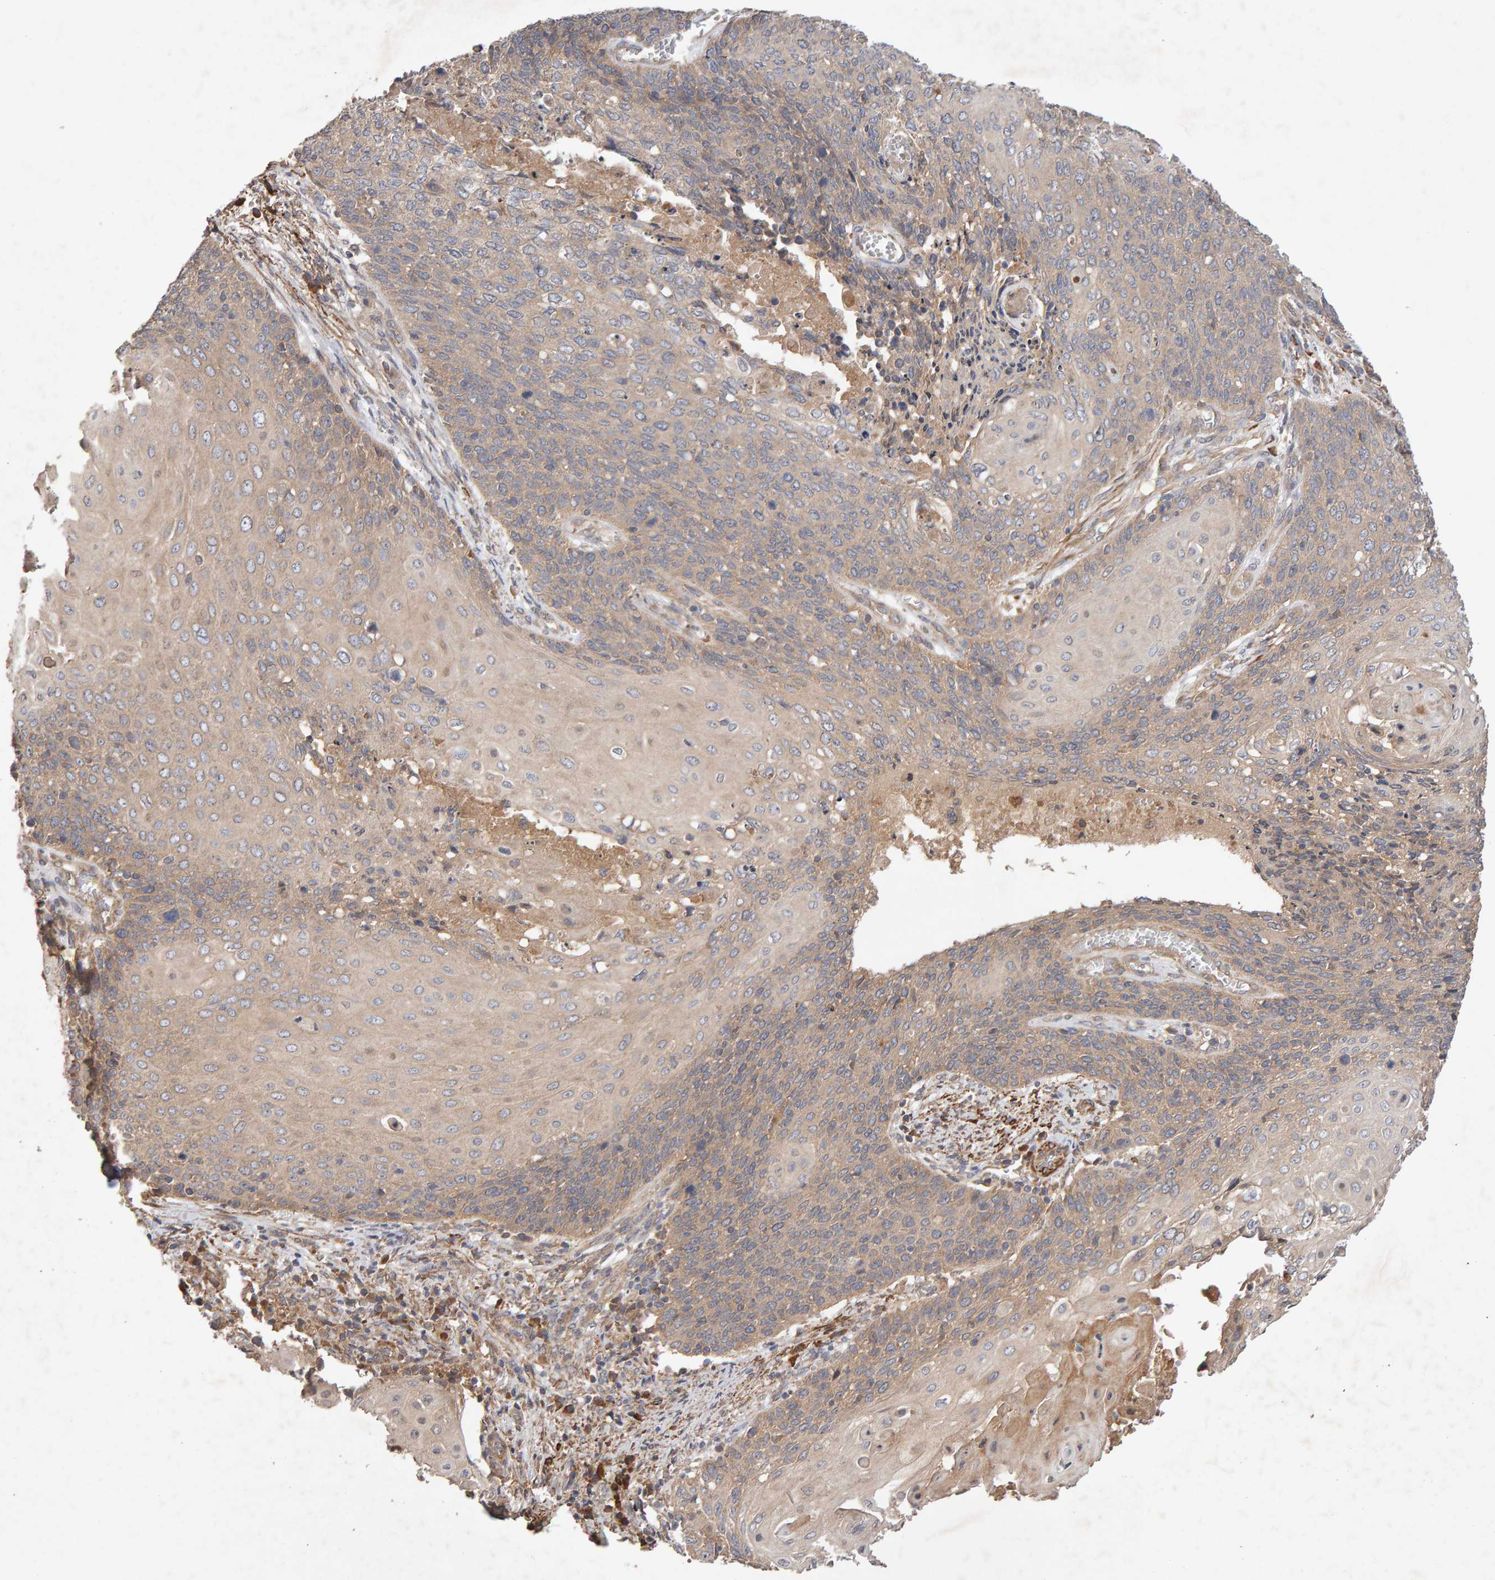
{"staining": {"intensity": "weak", "quantity": ">75%", "location": "cytoplasmic/membranous"}, "tissue": "cervical cancer", "cell_type": "Tumor cells", "image_type": "cancer", "snomed": [{"axis": "morphology", "description": "Squamous cell carcinoma, NOS"}, {"axis": "topography", "description": "Cervix"}], "caption": "Immunohistochemical staining of human cervical squamous cell carcinoma demonstrates low levels of weak cytoplasmic/membranous protein positivity in about >75% of tumor cells.", "gene": "RNF19A", "patient": {"sex": "female", "age": 39}}